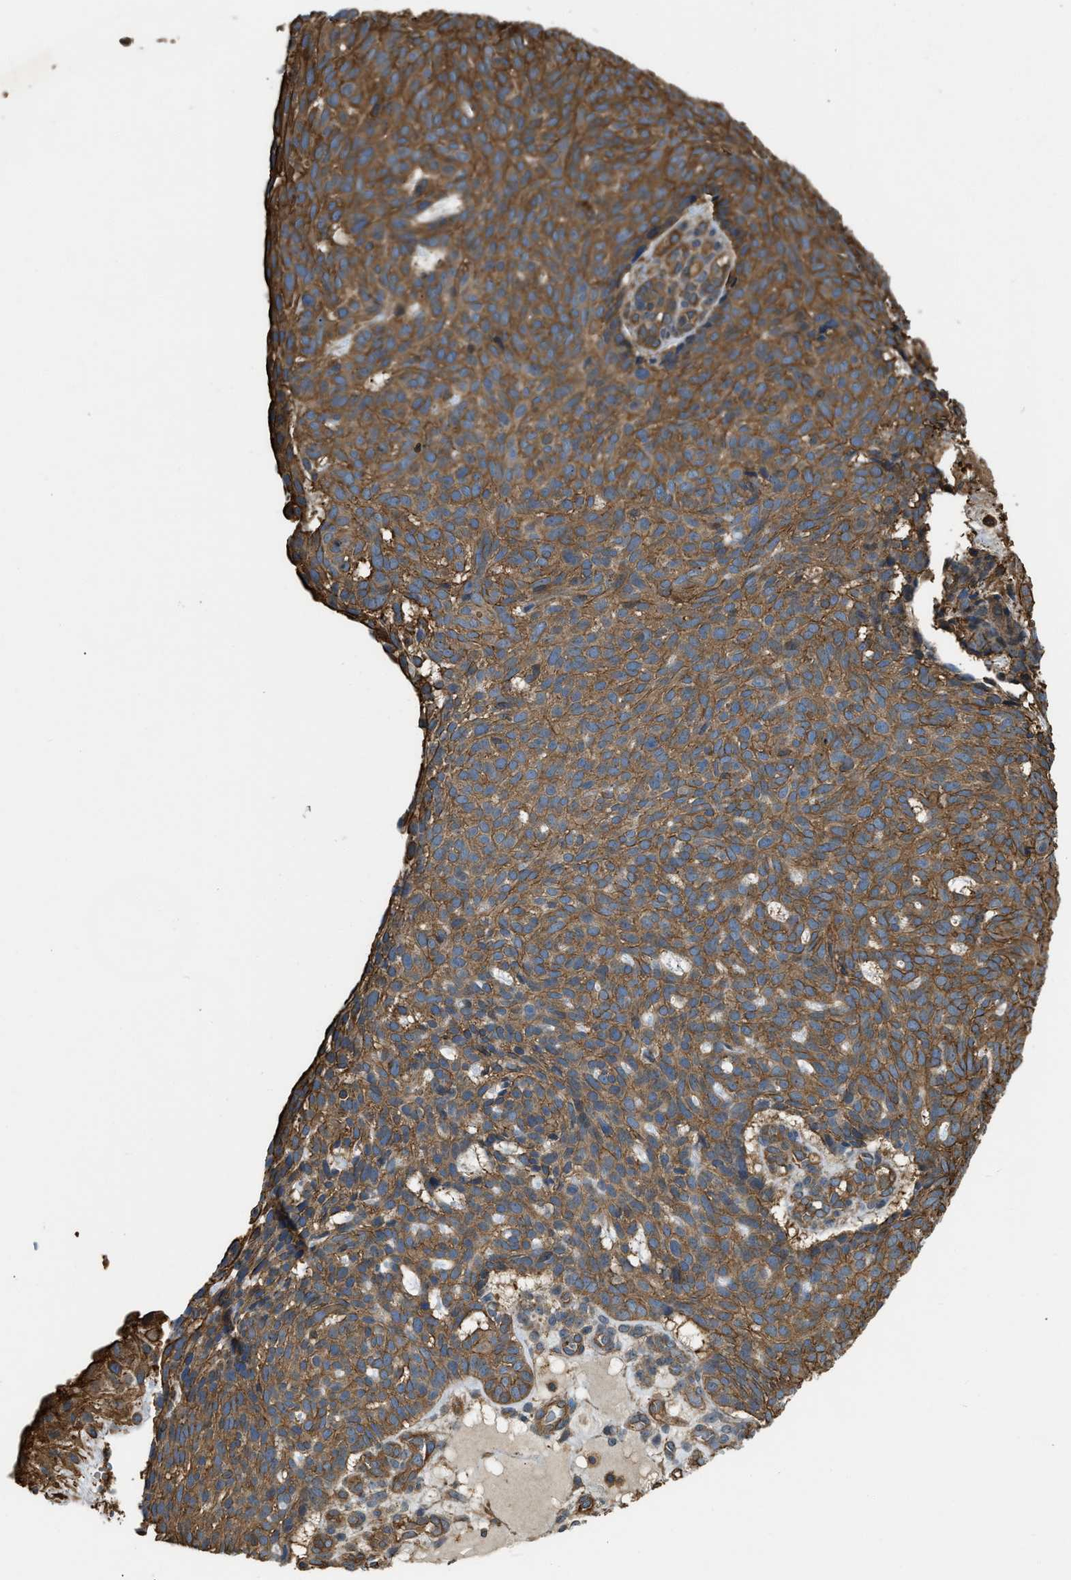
{"staining": {"intensity": "moderate", "quantity": ">75%", "location": "cytoplasmic/membranous"}, "tissue": "skin cancer", "cell_type": "Tumor cells", "image_type": "cancer", "snomed": [{"axis": "morphology", "description": "Basal cell carcinoma"}, {"axis": "topography", "description": "Skin"}], "caption": "Tumor cells display medium levels of moderate cytoplasmic/membranous expression in approximately >75% of cells in human skin cancer.", "gene": "YARS1", "patient": {"sex": "male", "age": 61}}